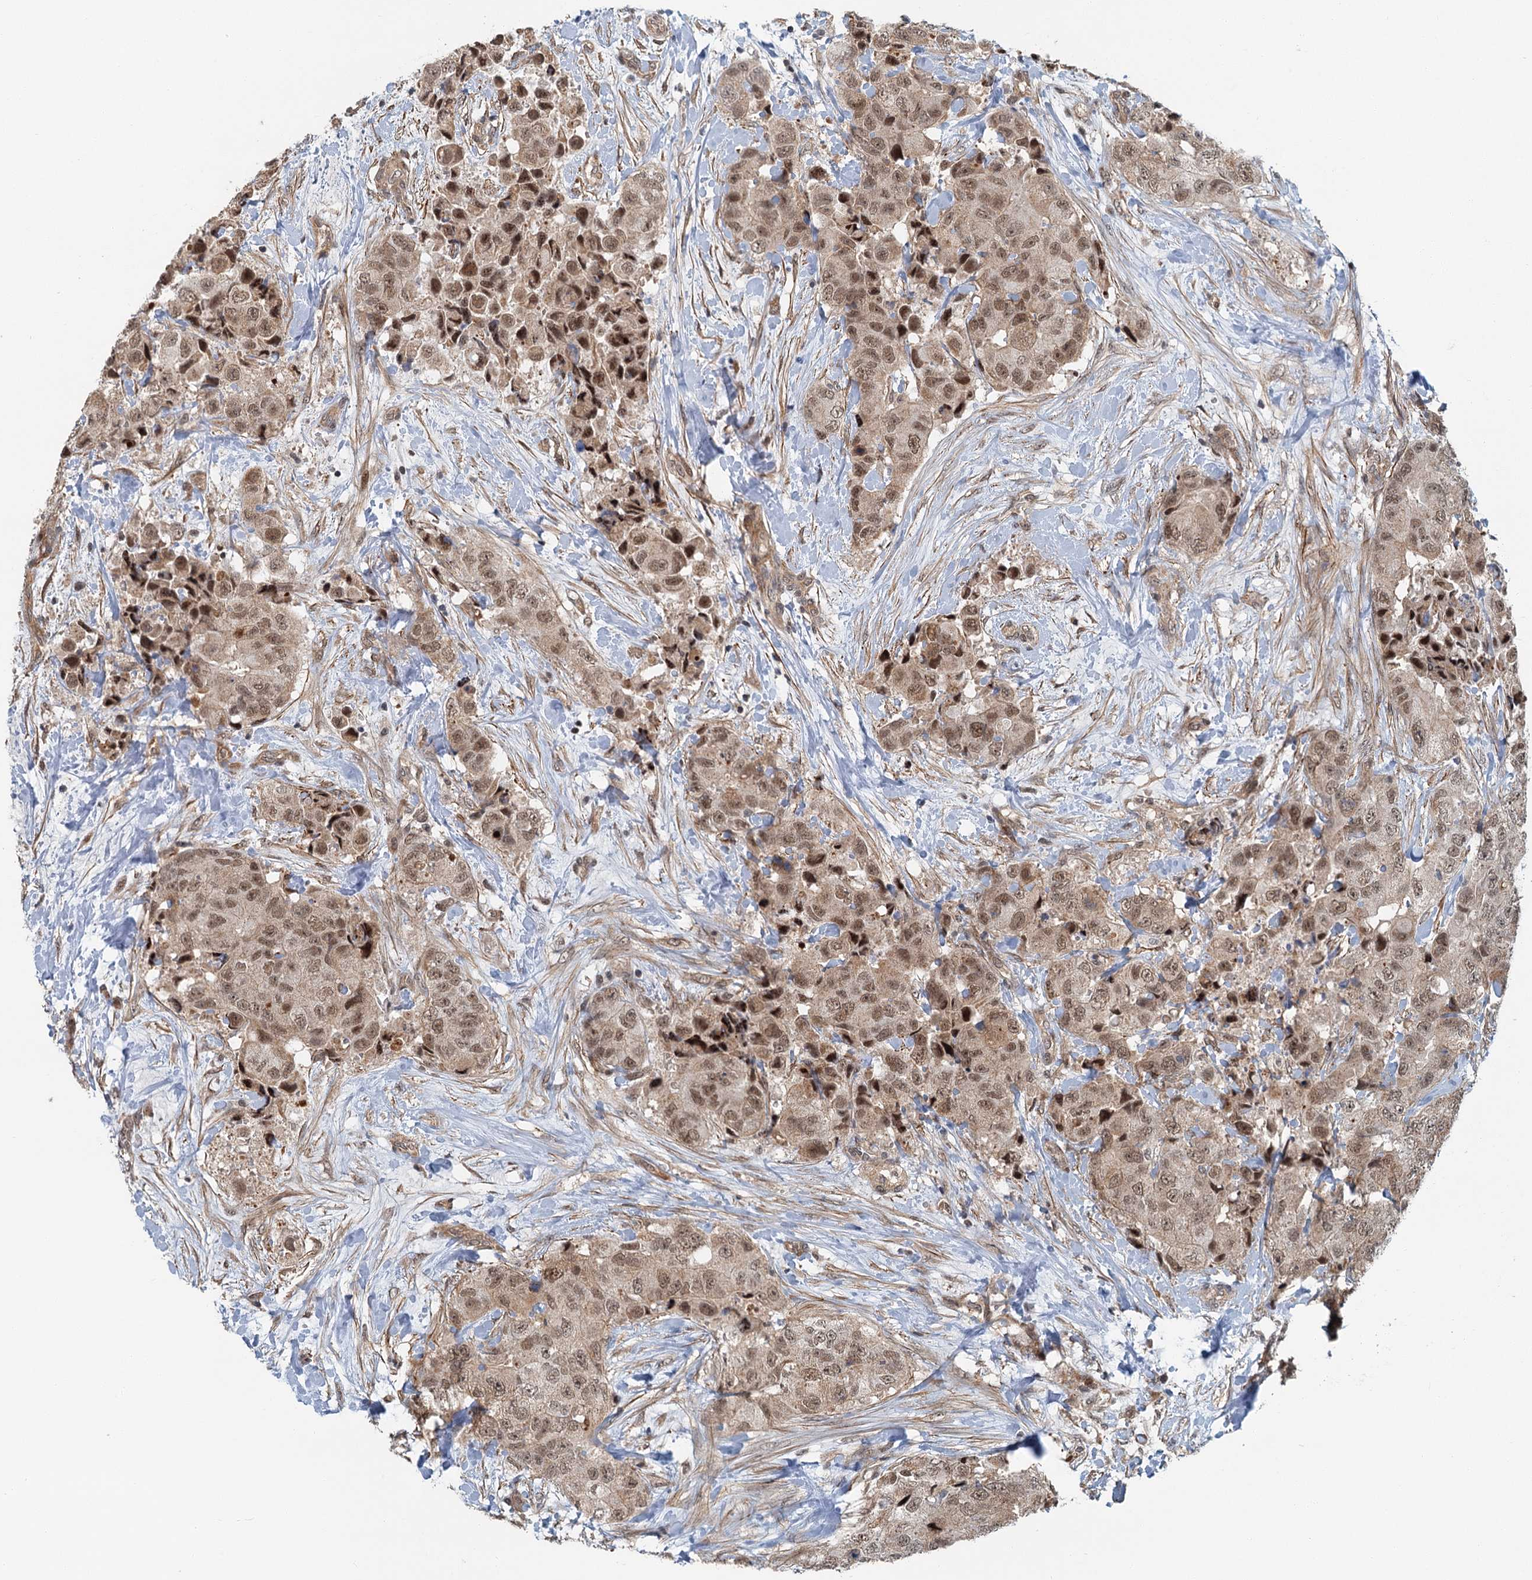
{"staining": {"intensity": "moderate", "quantity": ">75%", "location": "nuclear"}, "tissue": "breast cancer", "cell_type": "Tumor cells", "image_type": "cancer", "snomed": [{"axis": "morphology", "description": "Duct carcinoma"}, {"axis": "topography", "description": "Breast"}], "caption": "IHC photomicrograph of neoplastic tissue: human breast cancer stained using immunohistochemistry (IHC) exhibits medium levels of moderate protein expression localized specifically in the nuclear of tumor cells, appearing as a nuclear brown color.", "gene": "TAS2R42", "patient": {"sex": "female", "age": 62}}